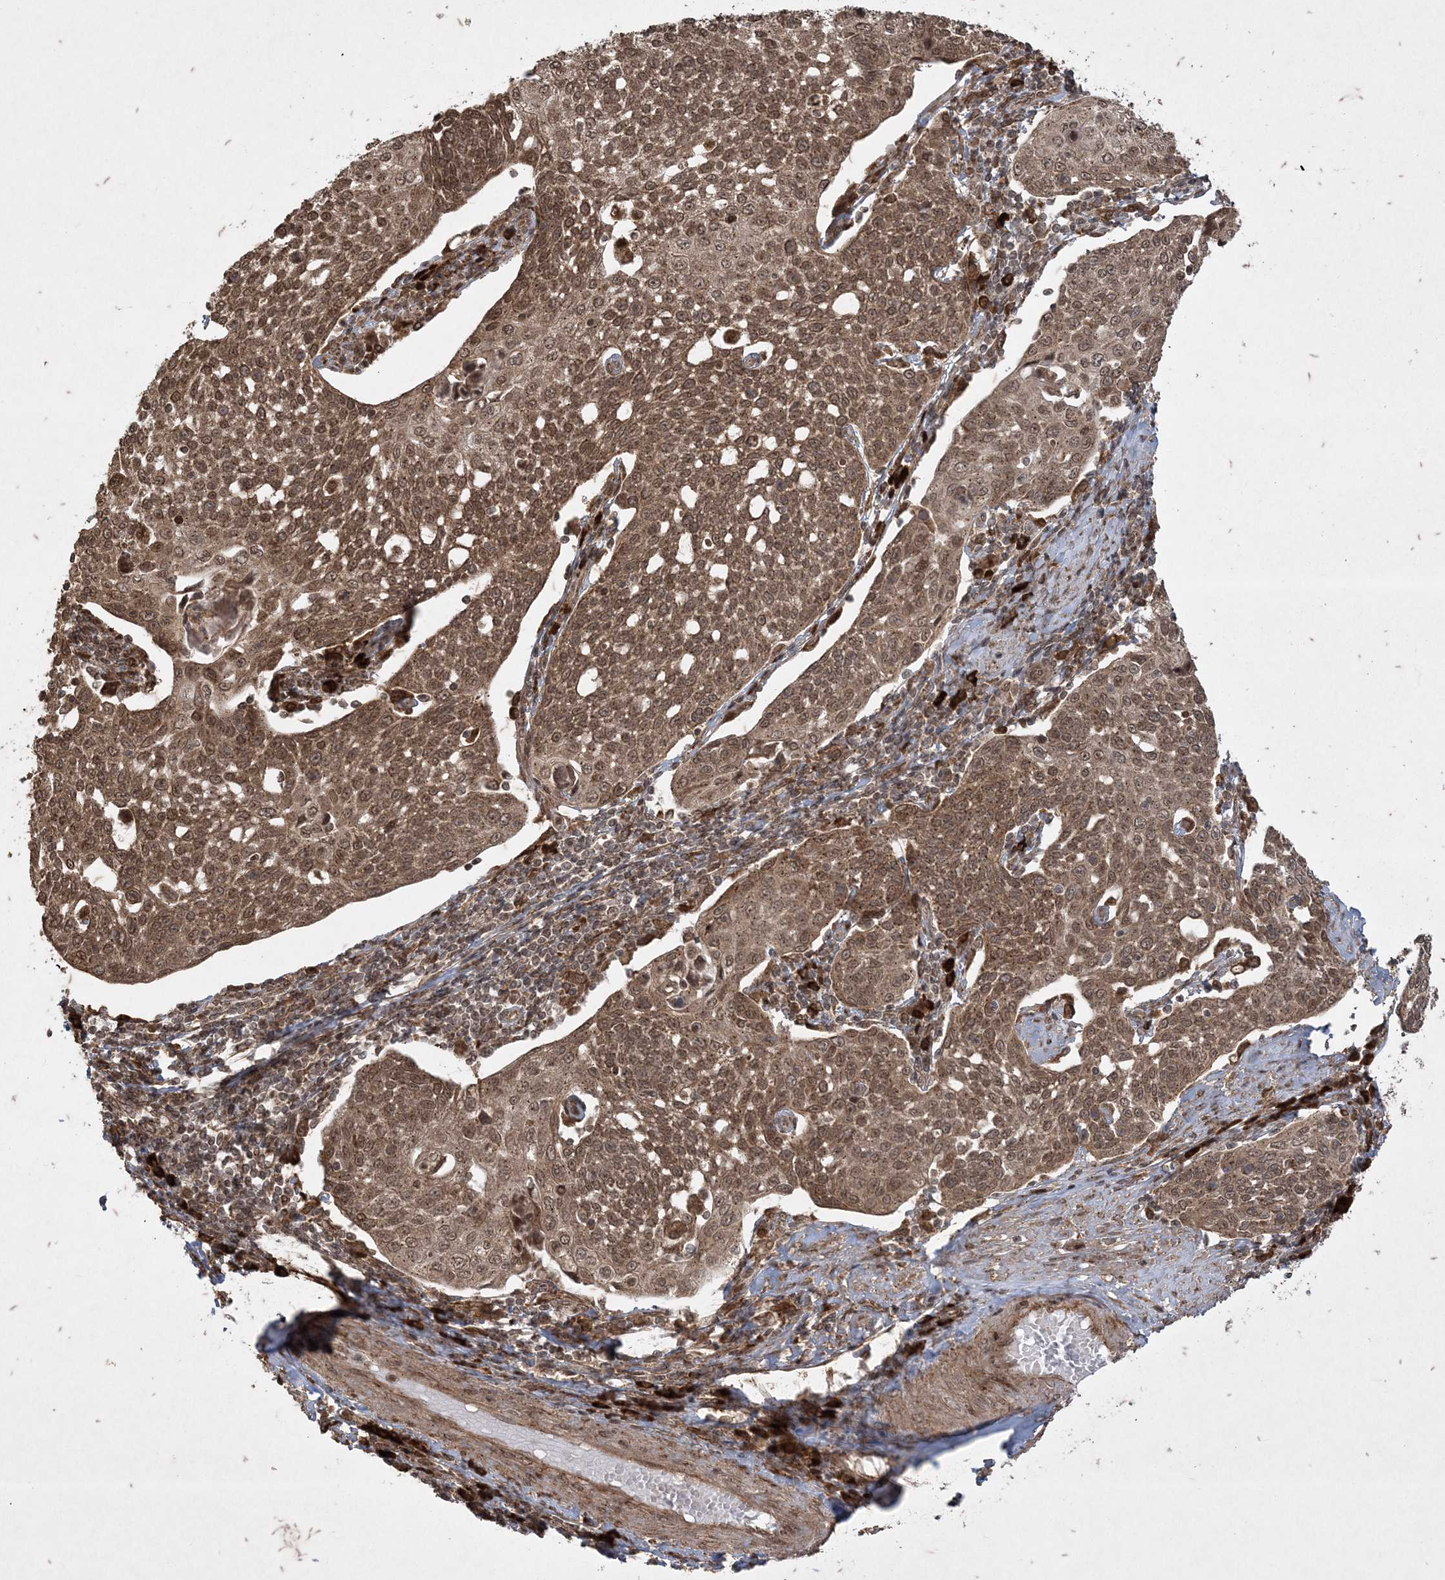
{"staining": {"intensity": "moderate", "quantity": ">75%", "location": "cytoplasmic/membranous,nuclear"}, "tissue": "cervical cancer", "cell_type": "Tumor cells", "image_type": "cancer", "snomed": [{"axis": "morphology", "description": "Squamous cell carcinoma, NOS"}, {"axis": "topography", "description": "Cervix"}], "caption": "Immunohistochemistry histopathology image of neoplastic tissue: human squamous cell carcinoma (cervical) stained using IHC displays medium levels of moderate protein expression localized specifically in the cytoplasmic/membranous and nuclear of tumor cells, appearing as a cytoplasmic/membranous and nuclear brown color.", "gene": "RRAS", "patient": {"sex": "female", "age": 34}}